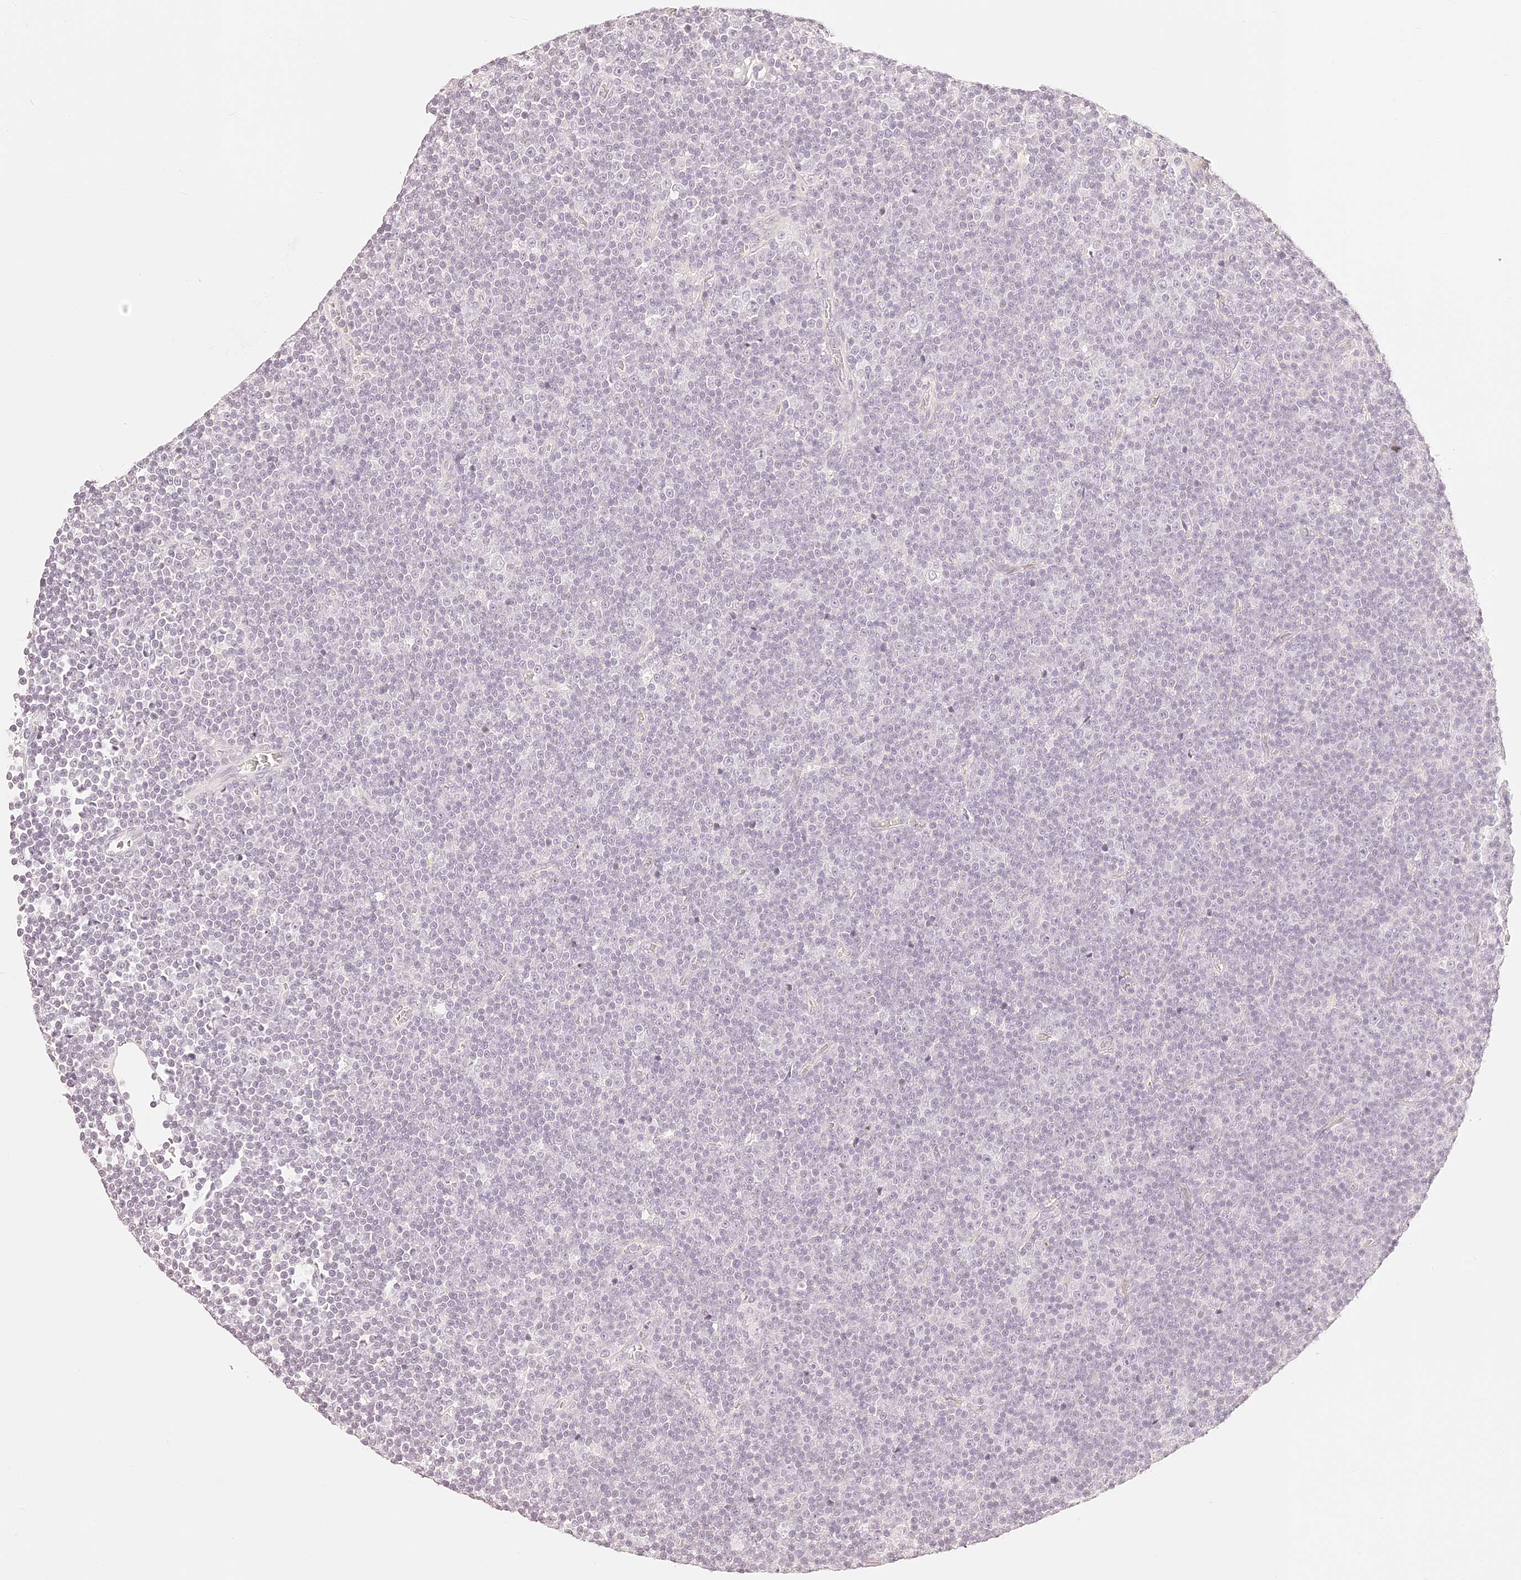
{"staining": {"intensity": "negative", "quantity": "none", "location": "none"}, "tissue": "lymphoma", "cell_type": "Tumor cells", "image_type": "cancer", "snomed": [{"axis": "morphology", "description": "Malignant lymphoma, non-Hodgkin's type, Low grade"}, {"axis": "topography", "description": "Lymph node"}], "caption": "Tumor cells show no significant protein expression in malignant lymphoma, non-Hodgkin's type (low-grade).", "gene": "TRIM45", "patient": {"sex": "female", "age": 67}}